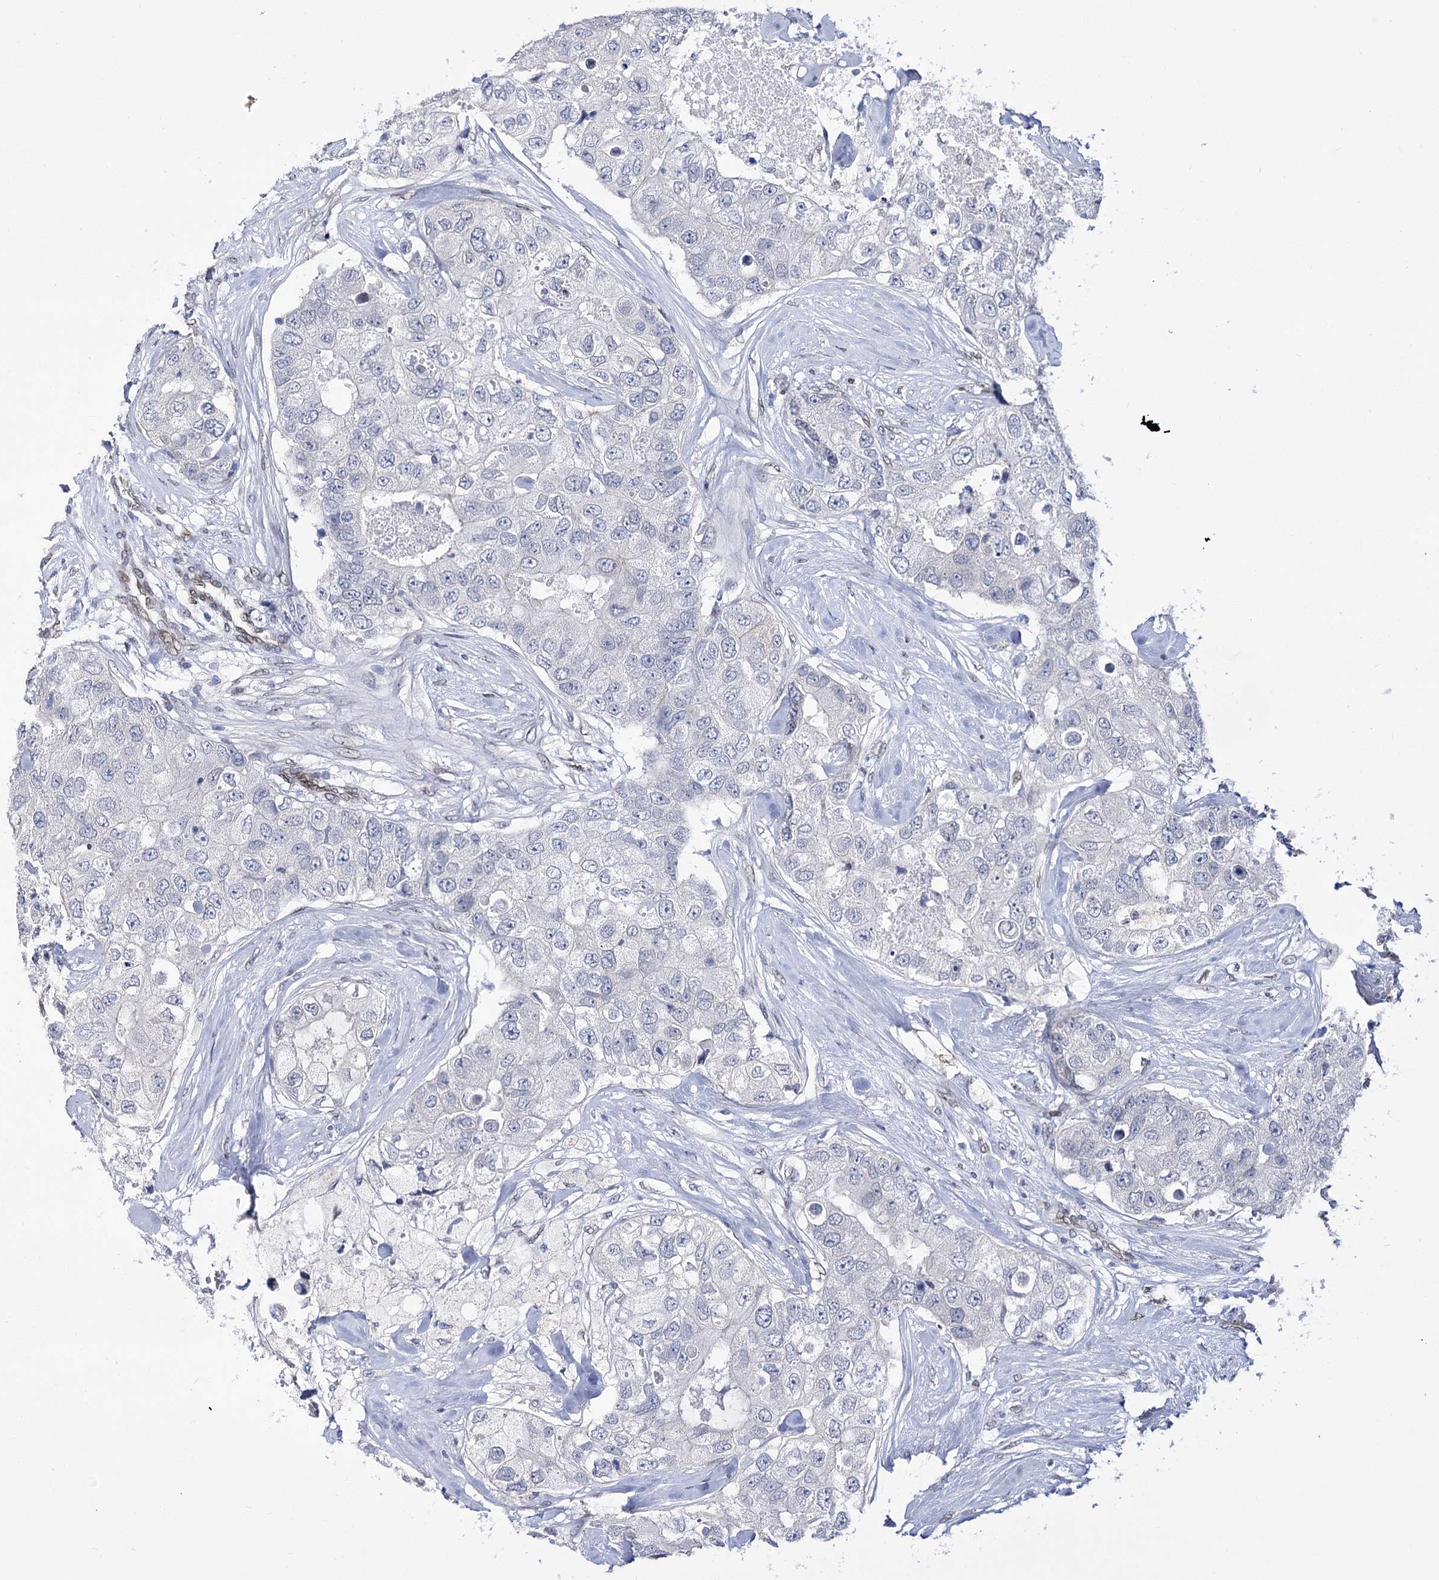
{"staining": {"intensity": "negative", "quantity": "none", "location": "none"}, "tissue": "breast cancer", "cell_type": "Tumor cells", "image_type": "cancer", "snomed": [{"axis": "morphology", "description": "Duct carcinoma"}, {"axis": "topography", "description": "Breast"}], "caption": "Tumor cells show no significant protein positivity in breast cancer (intraductal carcinoma). The staining is performed using DAB (3,3'-diaminobenzidine) brown chromogen with nuclei counter-stained in using hematoxylin.", "gene": "TMEM201", "patient": {"sex": "female", "age": 62}}